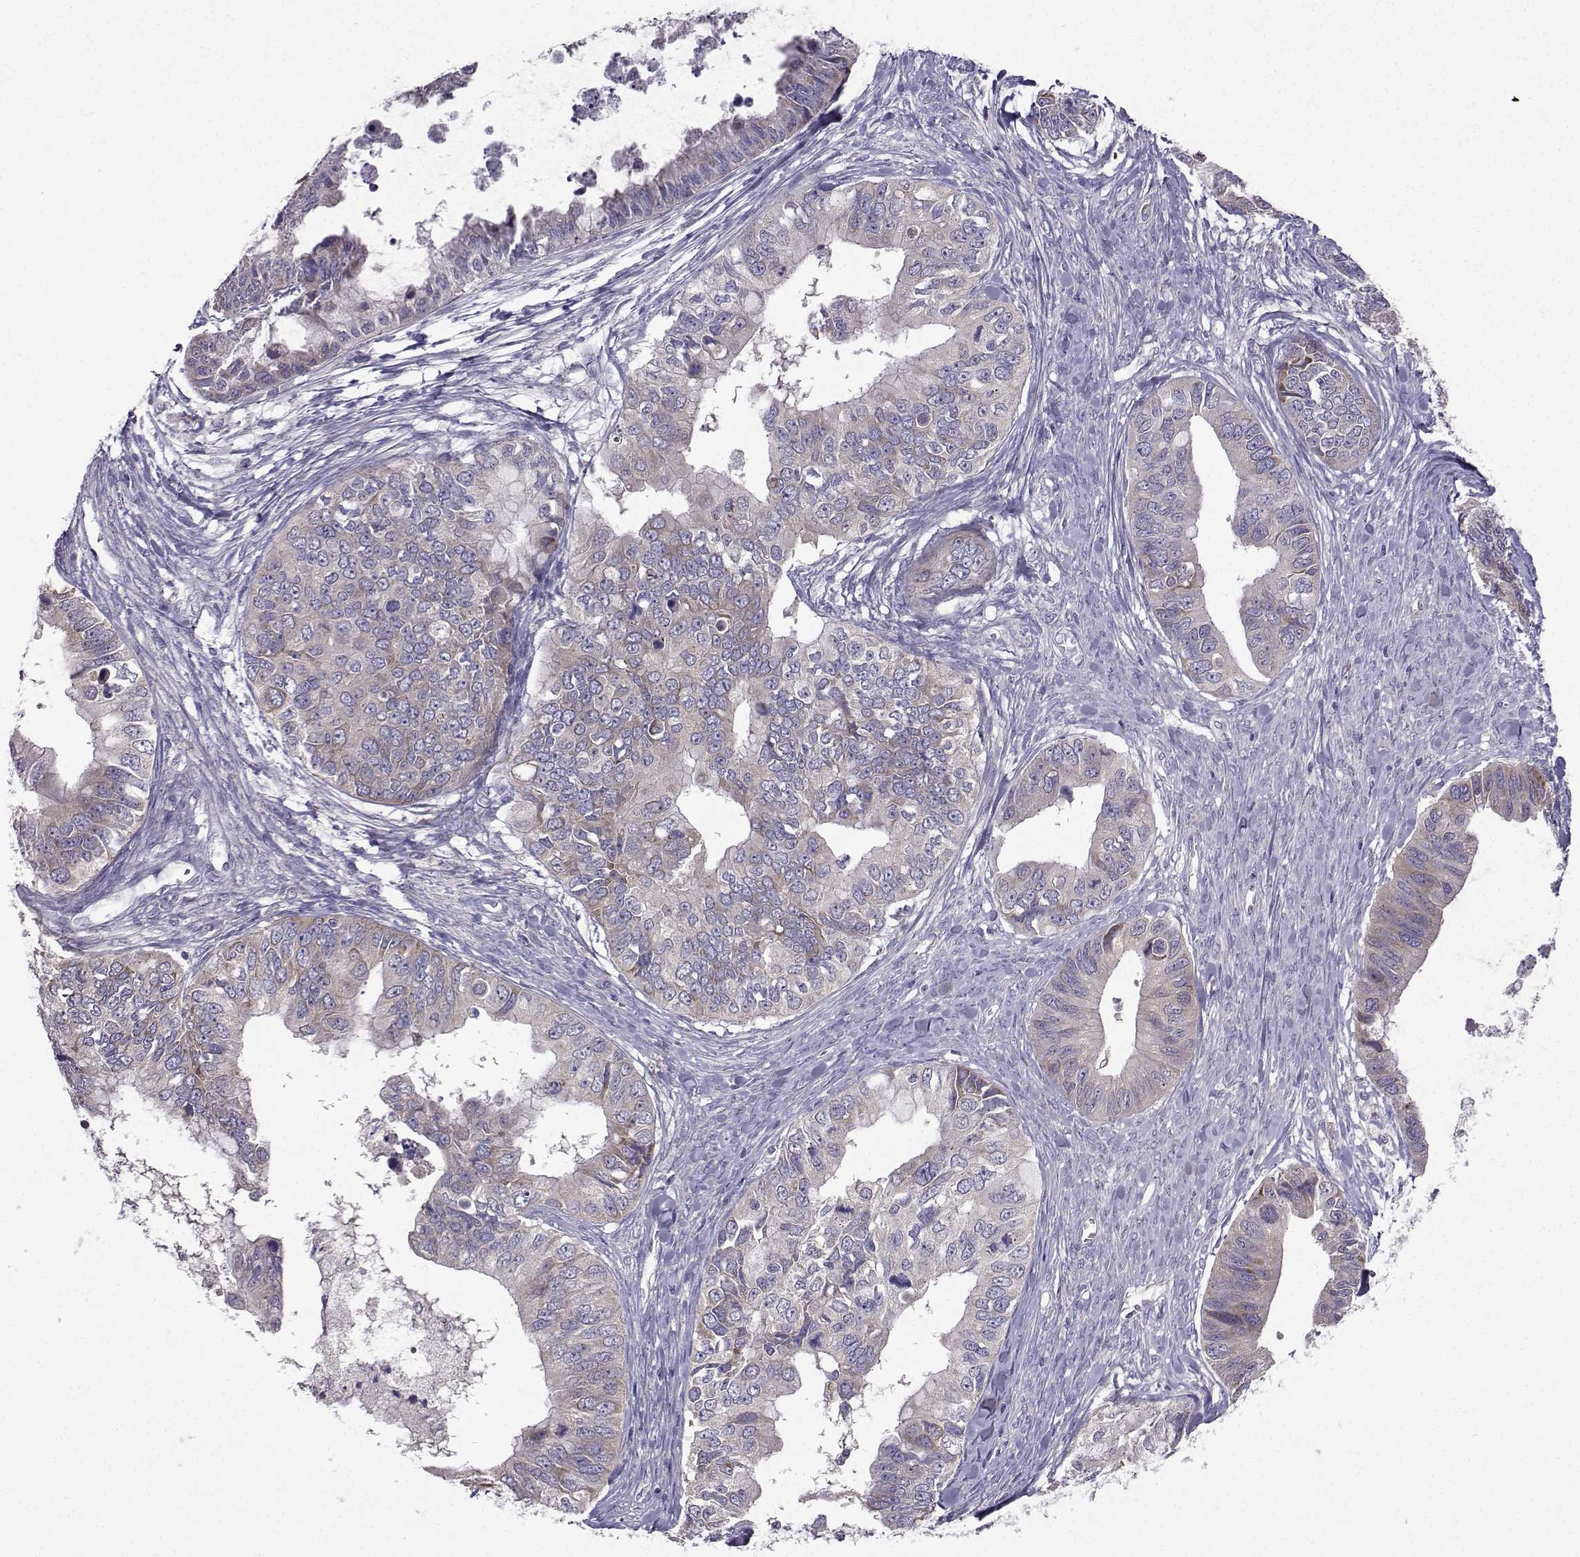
{"staining": {"intensity": "weak", "quantity": "<25%", "location": "cytoplasmic/membranous"}, "tissue": "ovarian cancer", "cell_type": "Tumor cells", "image_type": "cancer", "snomed": [{"axis": "morphology", "description": "Cystadenocarcinoma, mucinous, NOS"}, {"axis": "topography", "description": "Ovary"}], "caption": "Immunohistochemistry of human ovarian cancer shows no expression in tumor cells.", "gene": "STXBP5", "patient": {"sex": "female", "age": 76}}